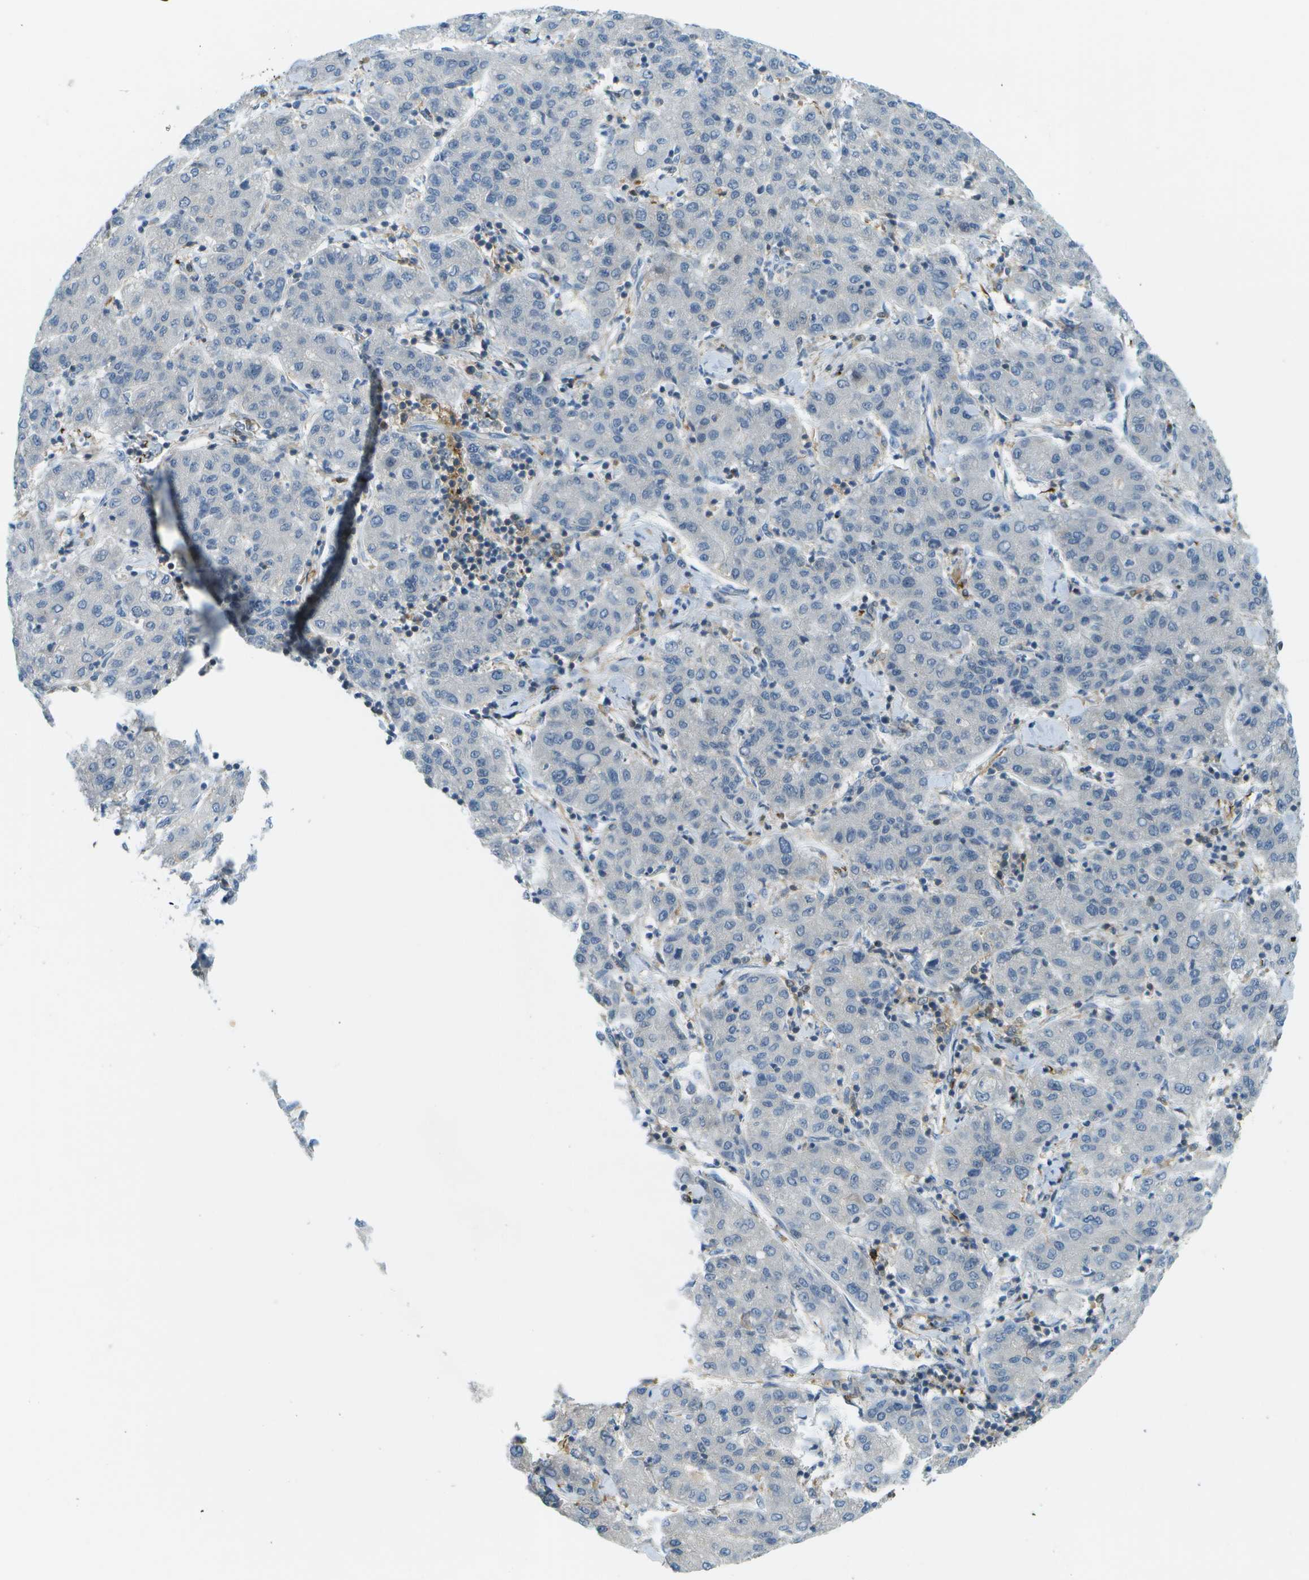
{"staining": {"intensity": "negative", "quantity": "none", "location": "none"}, "tissue": "liver cancer", "cell_type": "Tumor cells", "image_type": "cancer", "snomed": [{"axis": "morphology", "description": "Carcinoma, Hepatocellular, NOS"}, {"axis": "topography", "description": "Liver"}], "caption": "There is no significant positivity in tumor cells of liver cancer.", "gene": "CDH23", "patient": {"sex": "male", "age": 65}}